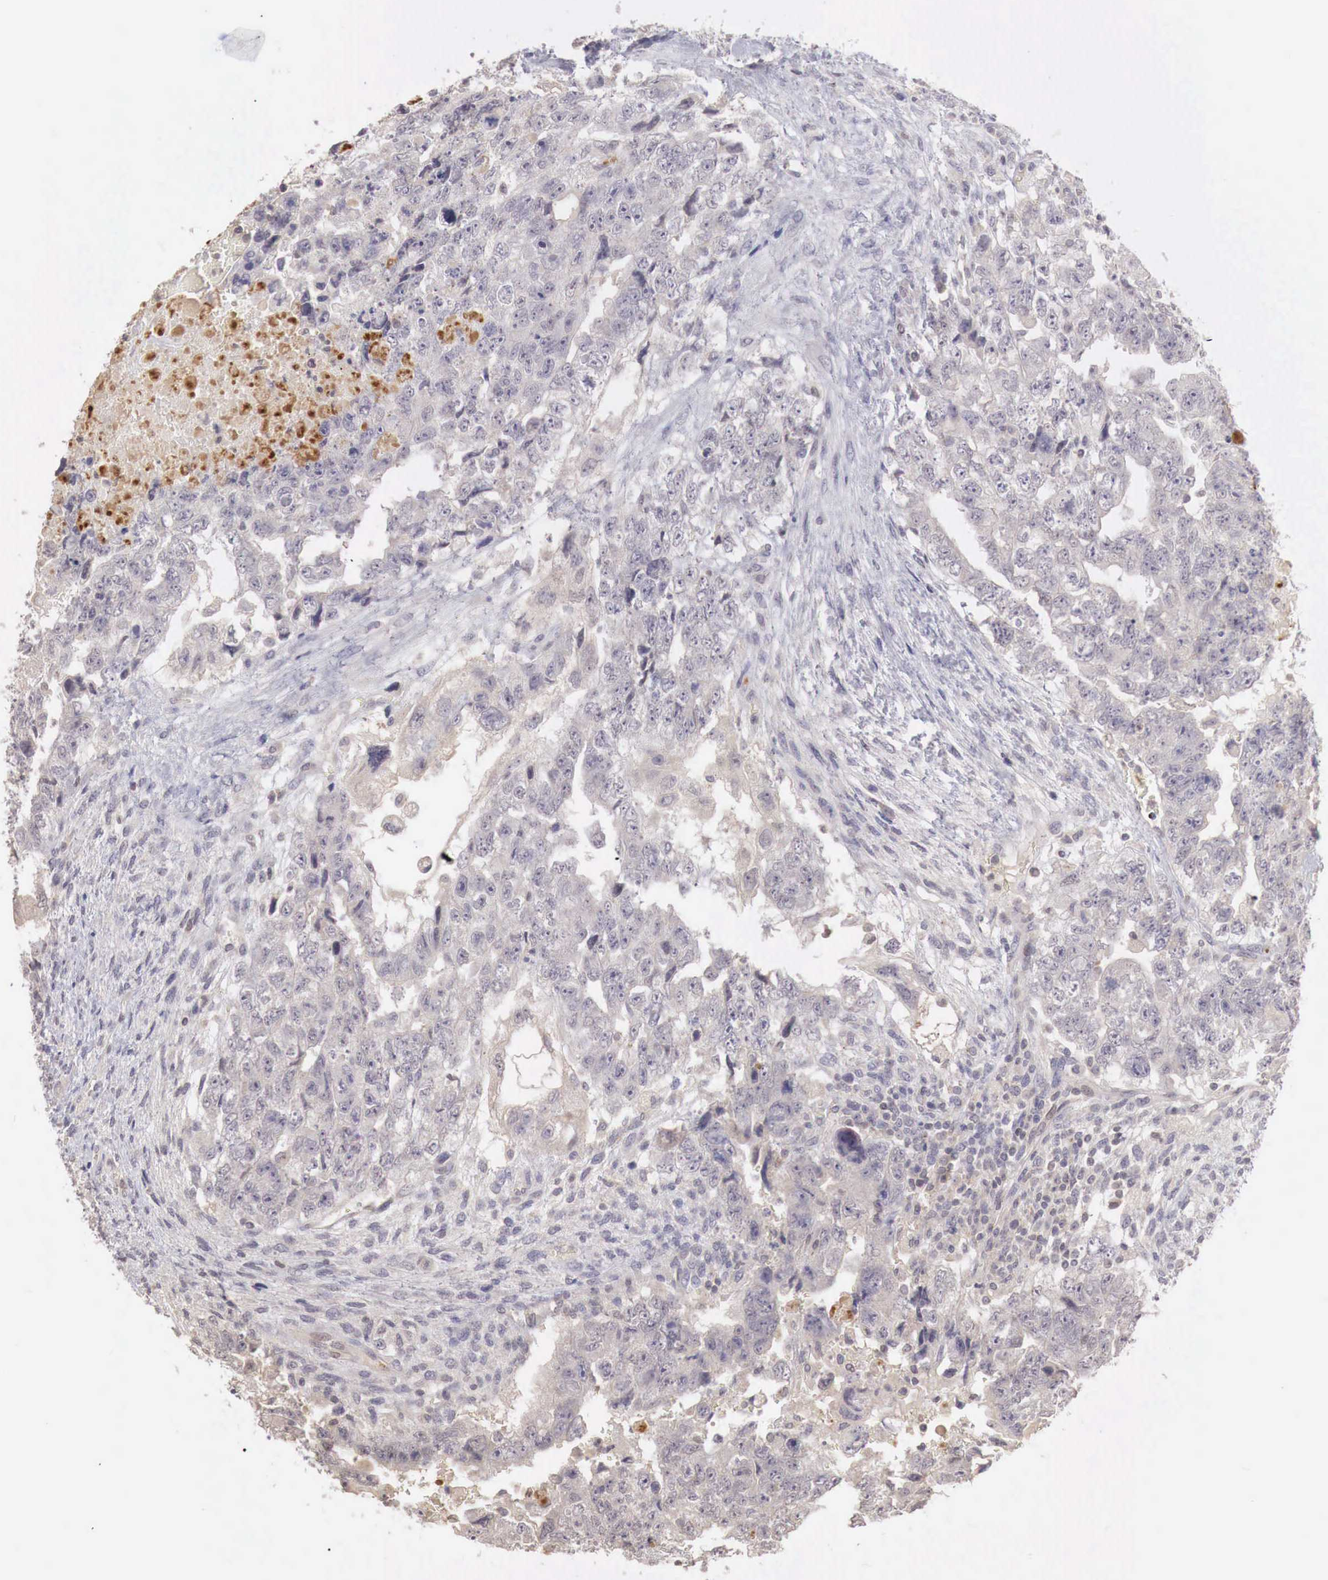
{"staining": {"intensity": "weak", "quantity": ">75%", "location": "cytoplasmic/membranous"}, "tissue": "testis cancer", "cell_type": "Tumor cells", "image_type": "cancer", "snomed": [{"axis": "morphology", "description": "Carcinoma, Embryonal, NOS"}, {"axis": "topography", "description": "Testis"}], "caption": "Human testis cancer (embryonal carcinoma) stained for a protein (brown) reveals weak cytoplasmic/membranous positive expression in approximately >75% of tumor cells.", "gene": "TBC1D9", "patient": {"sex": "male", "age": 36}}